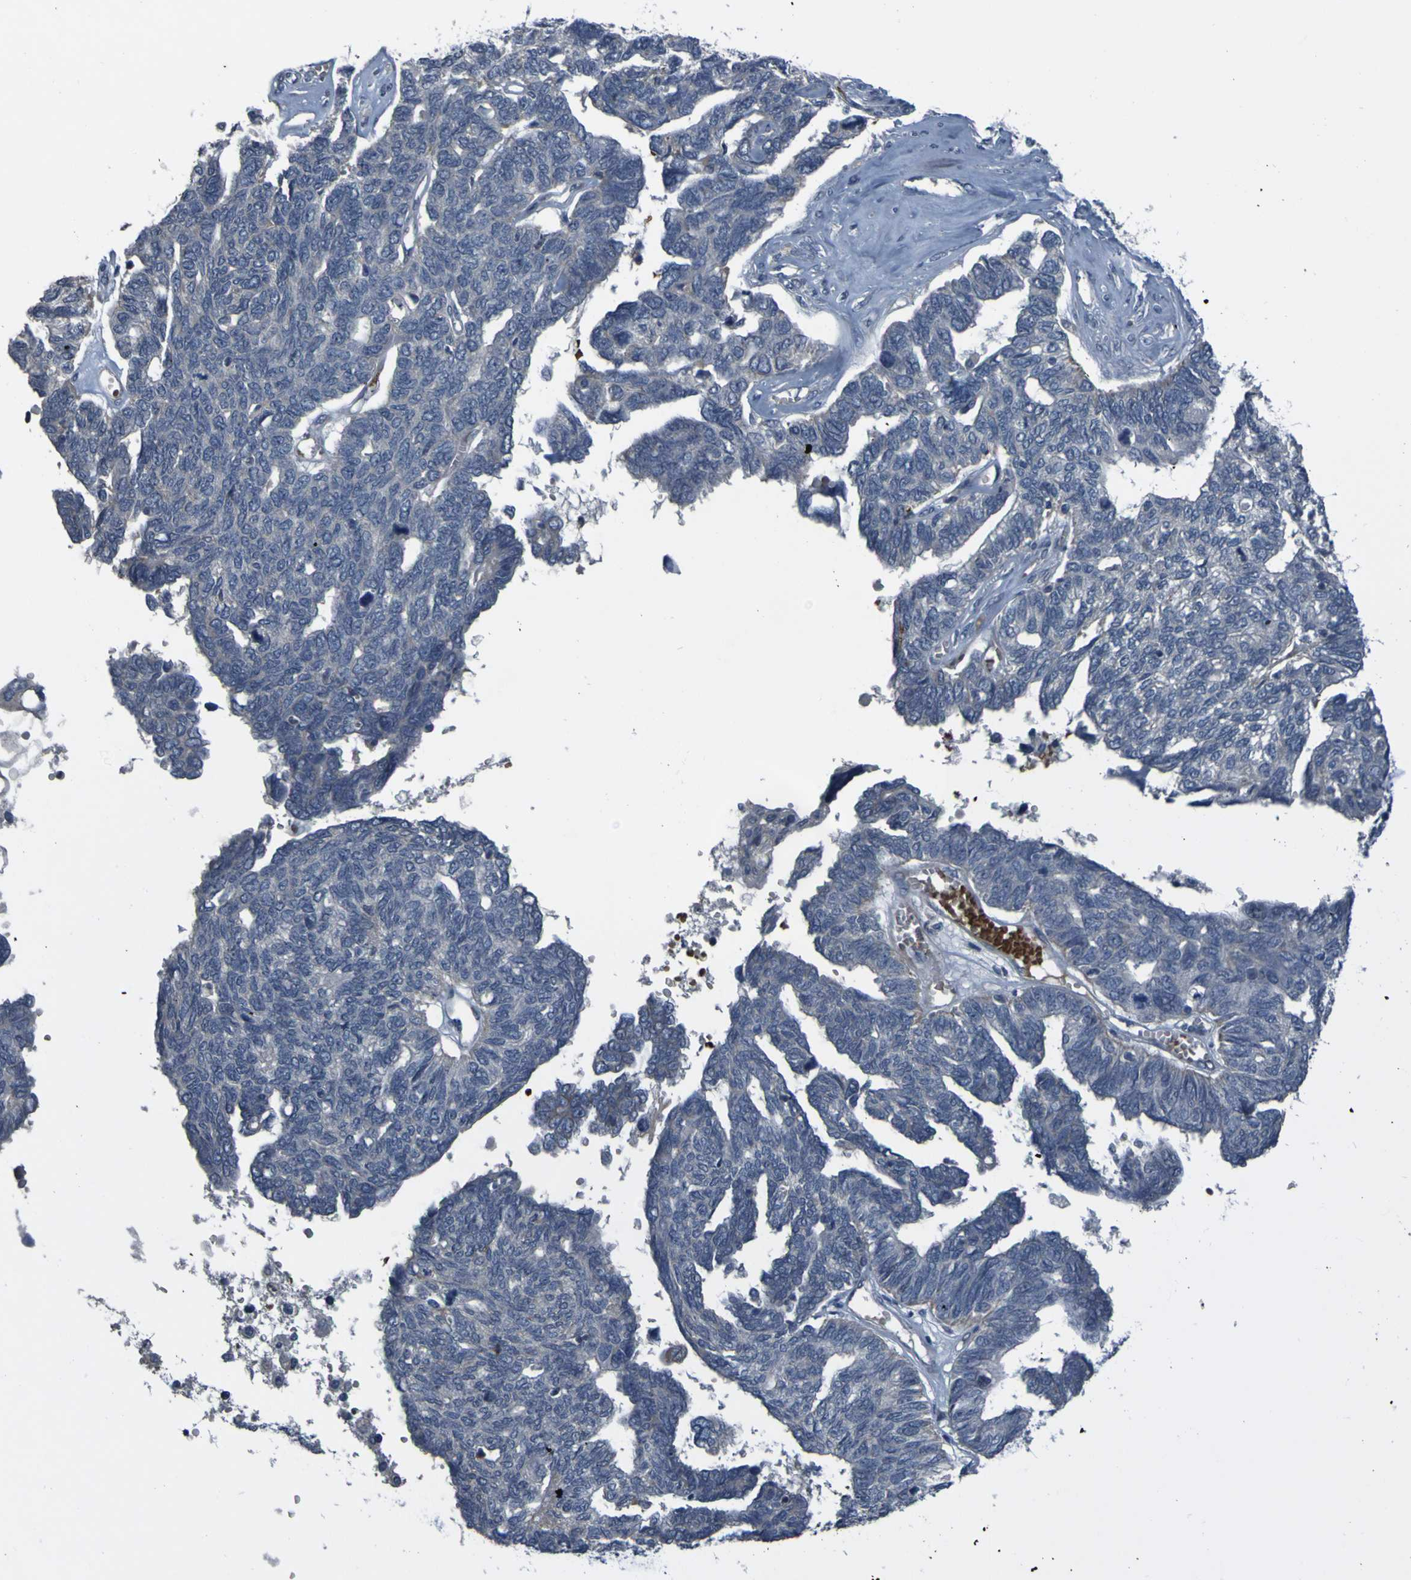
{"staining": {"intensity": "weak", "quantity": "<25%", "location": "cytoplasmic/membranous"}, "tissue": "ovarian cancer", "cell_type": "Tumor cells", "image_type": "cancer", "snomed": [{"axis": "morphology", "description": "Cystadenocarcinoma, serous, NOS"}, {"axis": "topography", "description": "Ovary"}], "caption": "Tumor cells show no significant expression in ovarian serous cystadenocarcinoma. Nuclei are stained in blue.", "gene": "GRAMD1A", "patient": {"sex": "female", "age": 79}}